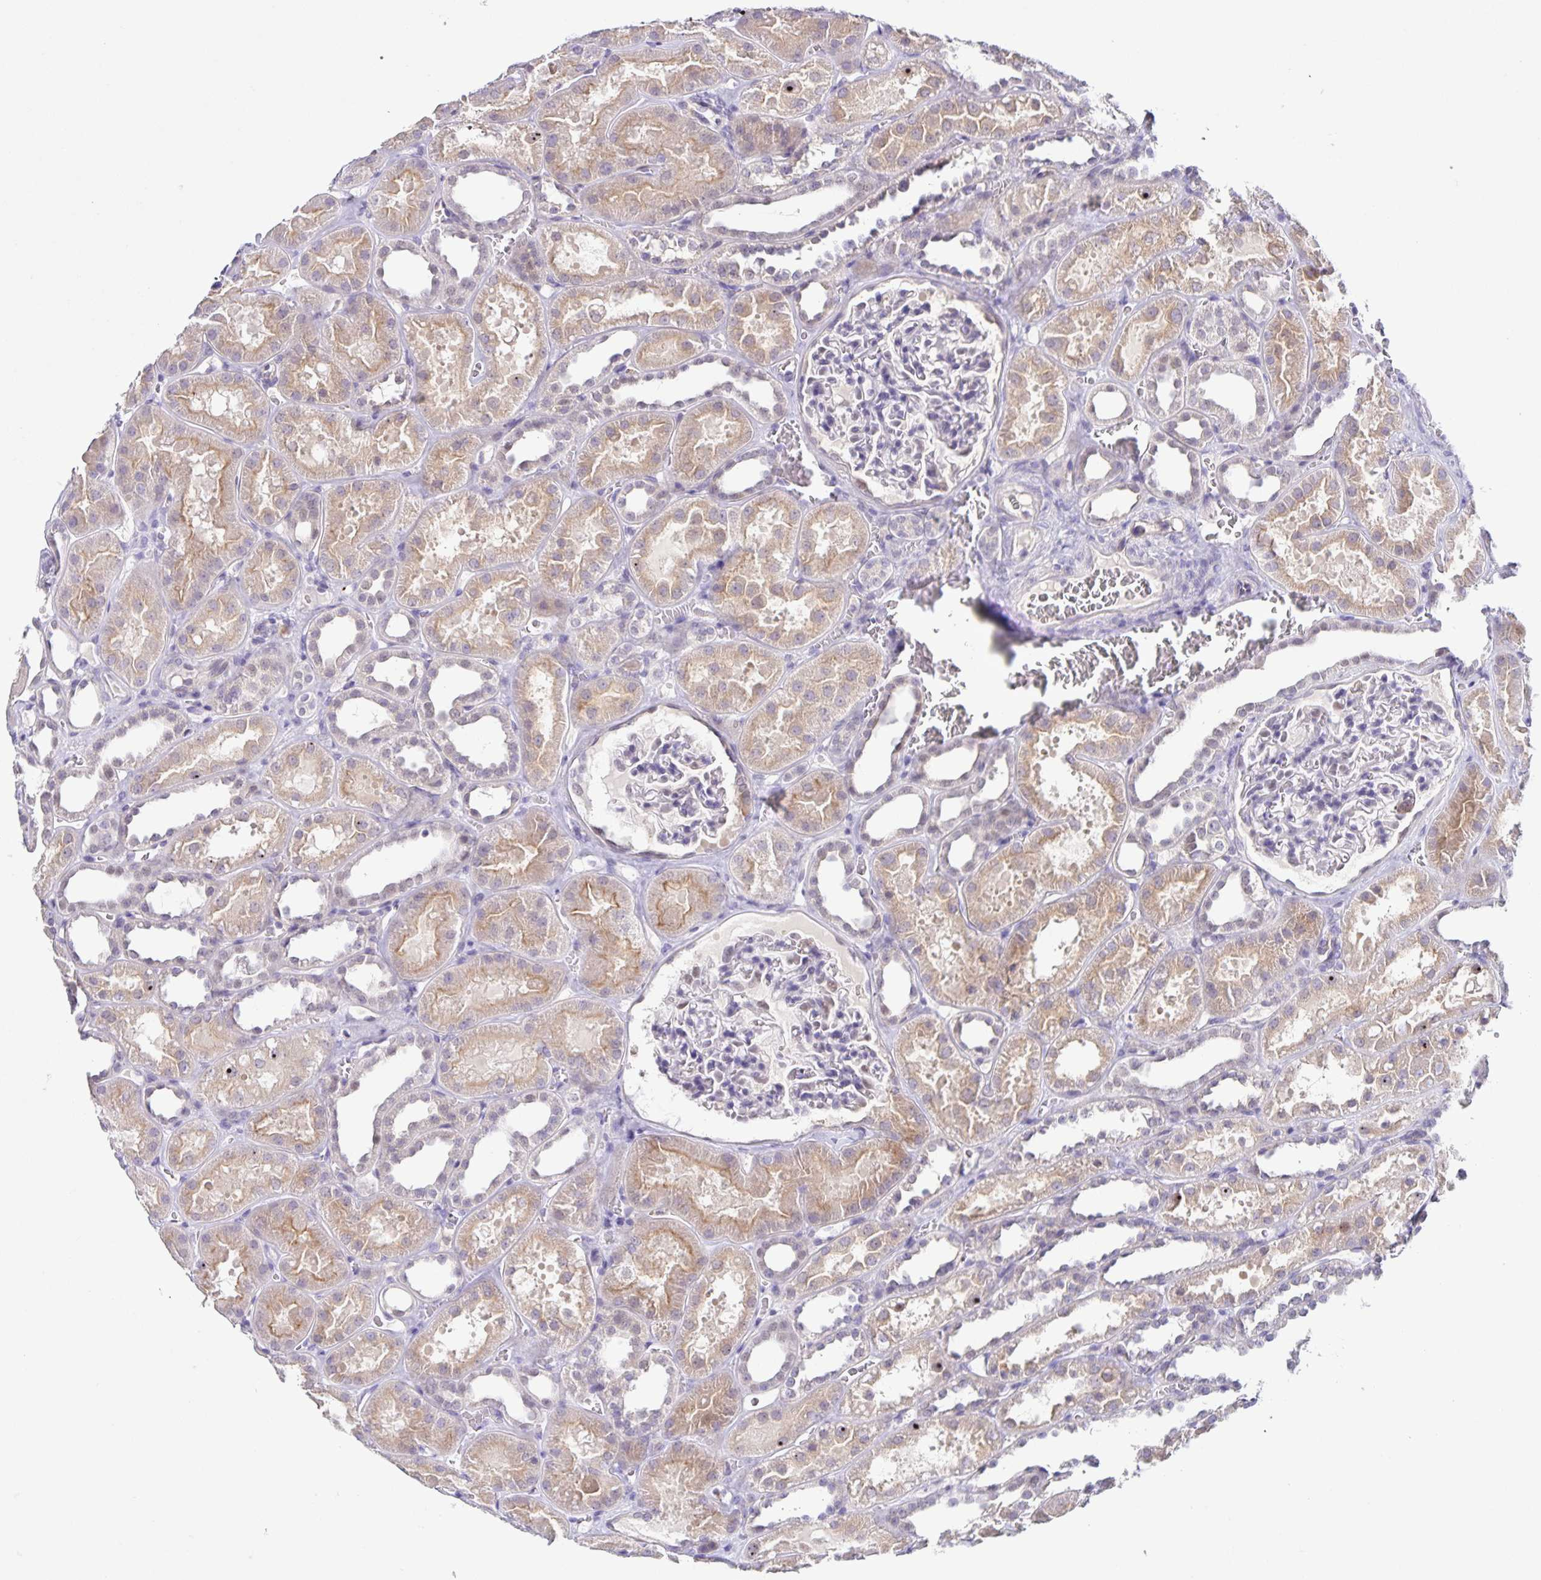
{"staining": {"intensity": "negative", "quantity": "none", "location": "none"}, "tissue": "kidney", "cell_type": "Cells in glomeruli", "image_type": "normal", "snomed": [{"axis": "morphology", "description": "Normal tissue, NOS"}, {"axis": "topography", "description": "Kidney"}], "caption": "Immunohistochemical staining of unremarkable human kidney reveals no significant expression in cells in glomeruli.", "gene": "STPG4", "patient": {"sex": "female", "age": 41}}